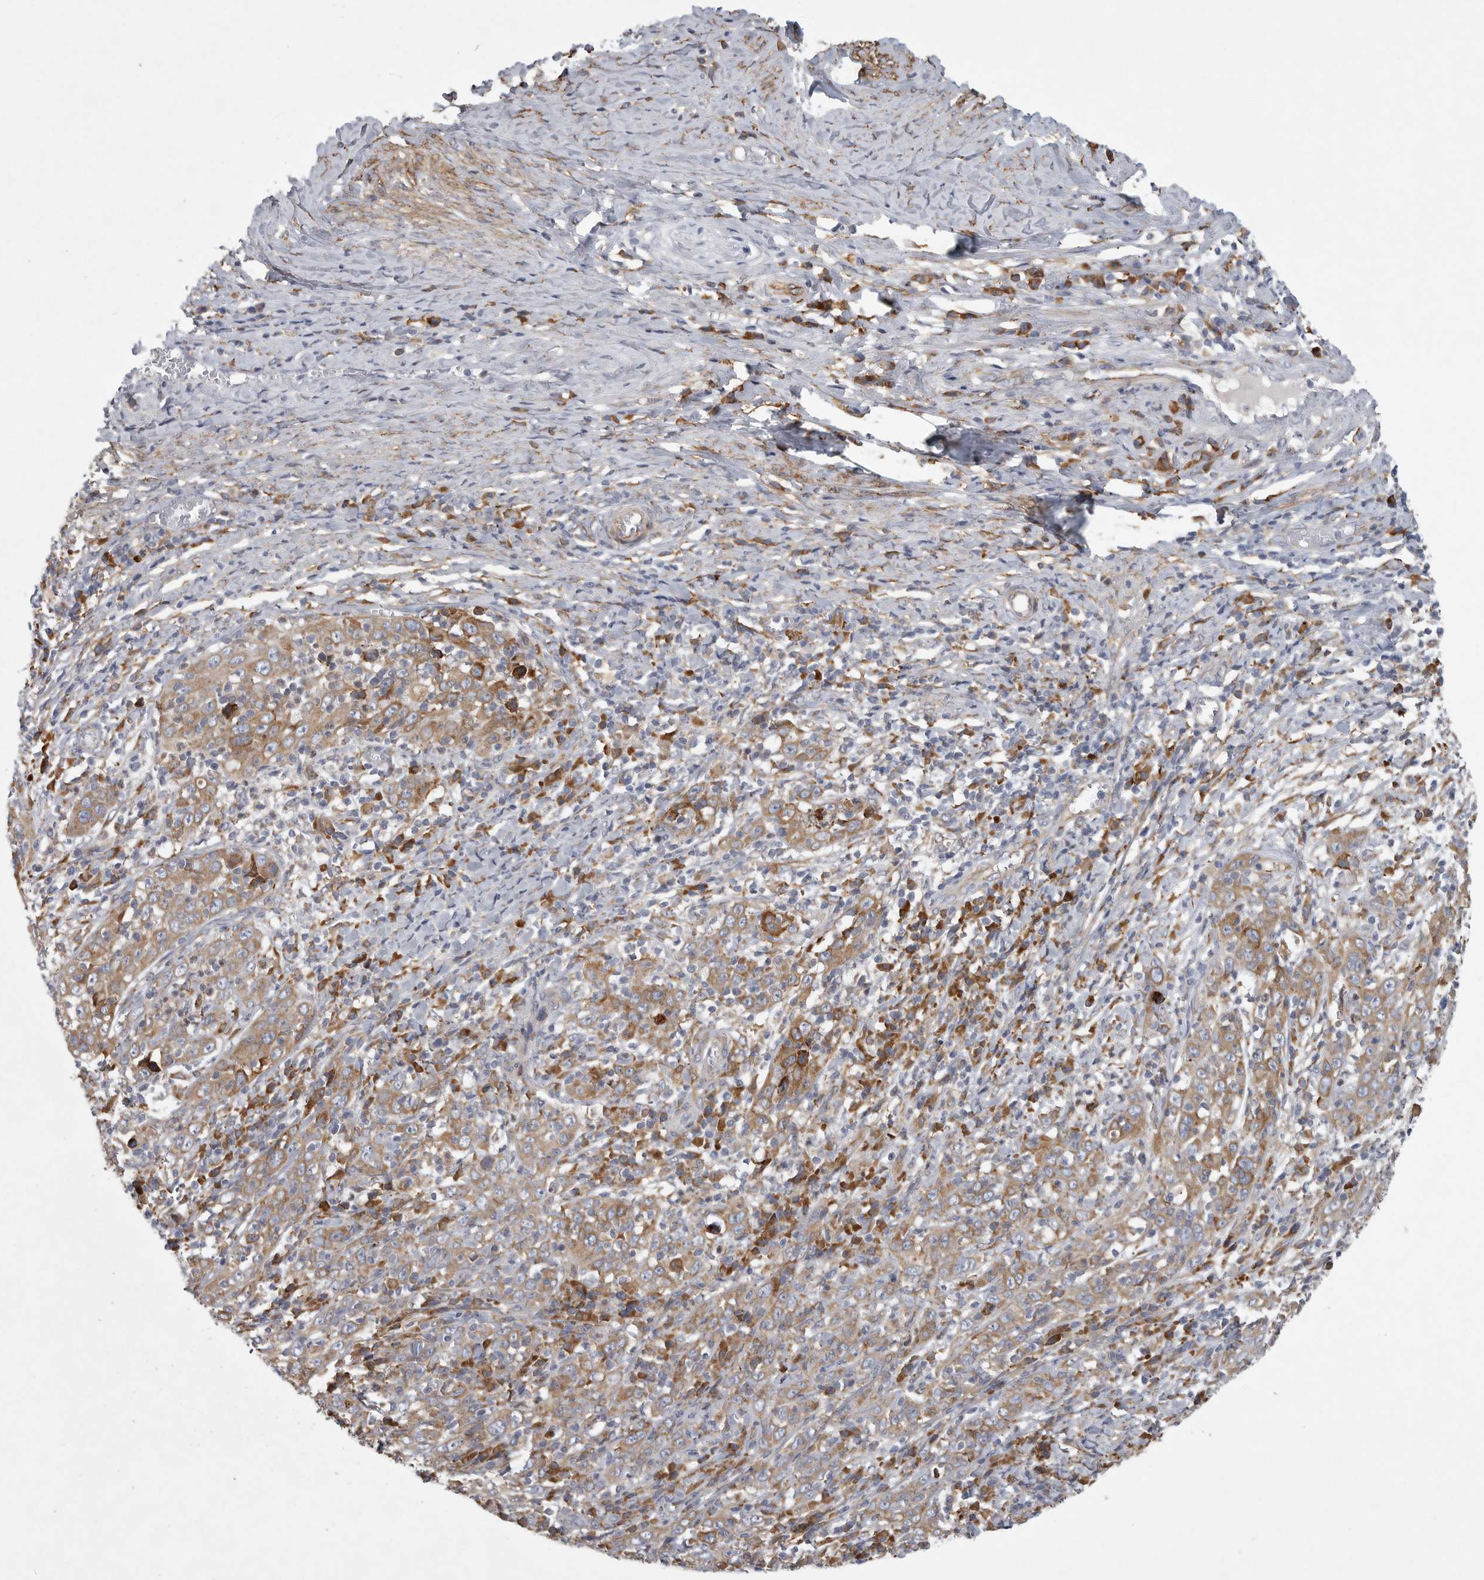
{"staining": {"intensity": "moderate", "quantity": ">75%", "location": "cytoplasmic/membranous"}, "tissue": "cervical cancer", "cell_type": "Tumor cells", "image_type": "cancer", "snomed": [{"axis": "morphology", "description": "Squamous cell carcinoma, NOS"}, {"axis": "topography", "description": "Cervix"}], "caption": "Immunohistochemical staining of squamous cell carcinoma (cervical) displays medium levels of moderate cytoplasmic/membranous staining in approximately >75% of tumor cells. (Stains: DAB in brown, nuclei in blue, Microscopy: brightfield microscopy at high magnification).", "gene": "MINPP1", "patient": {"sex": "female", "age": 46}}